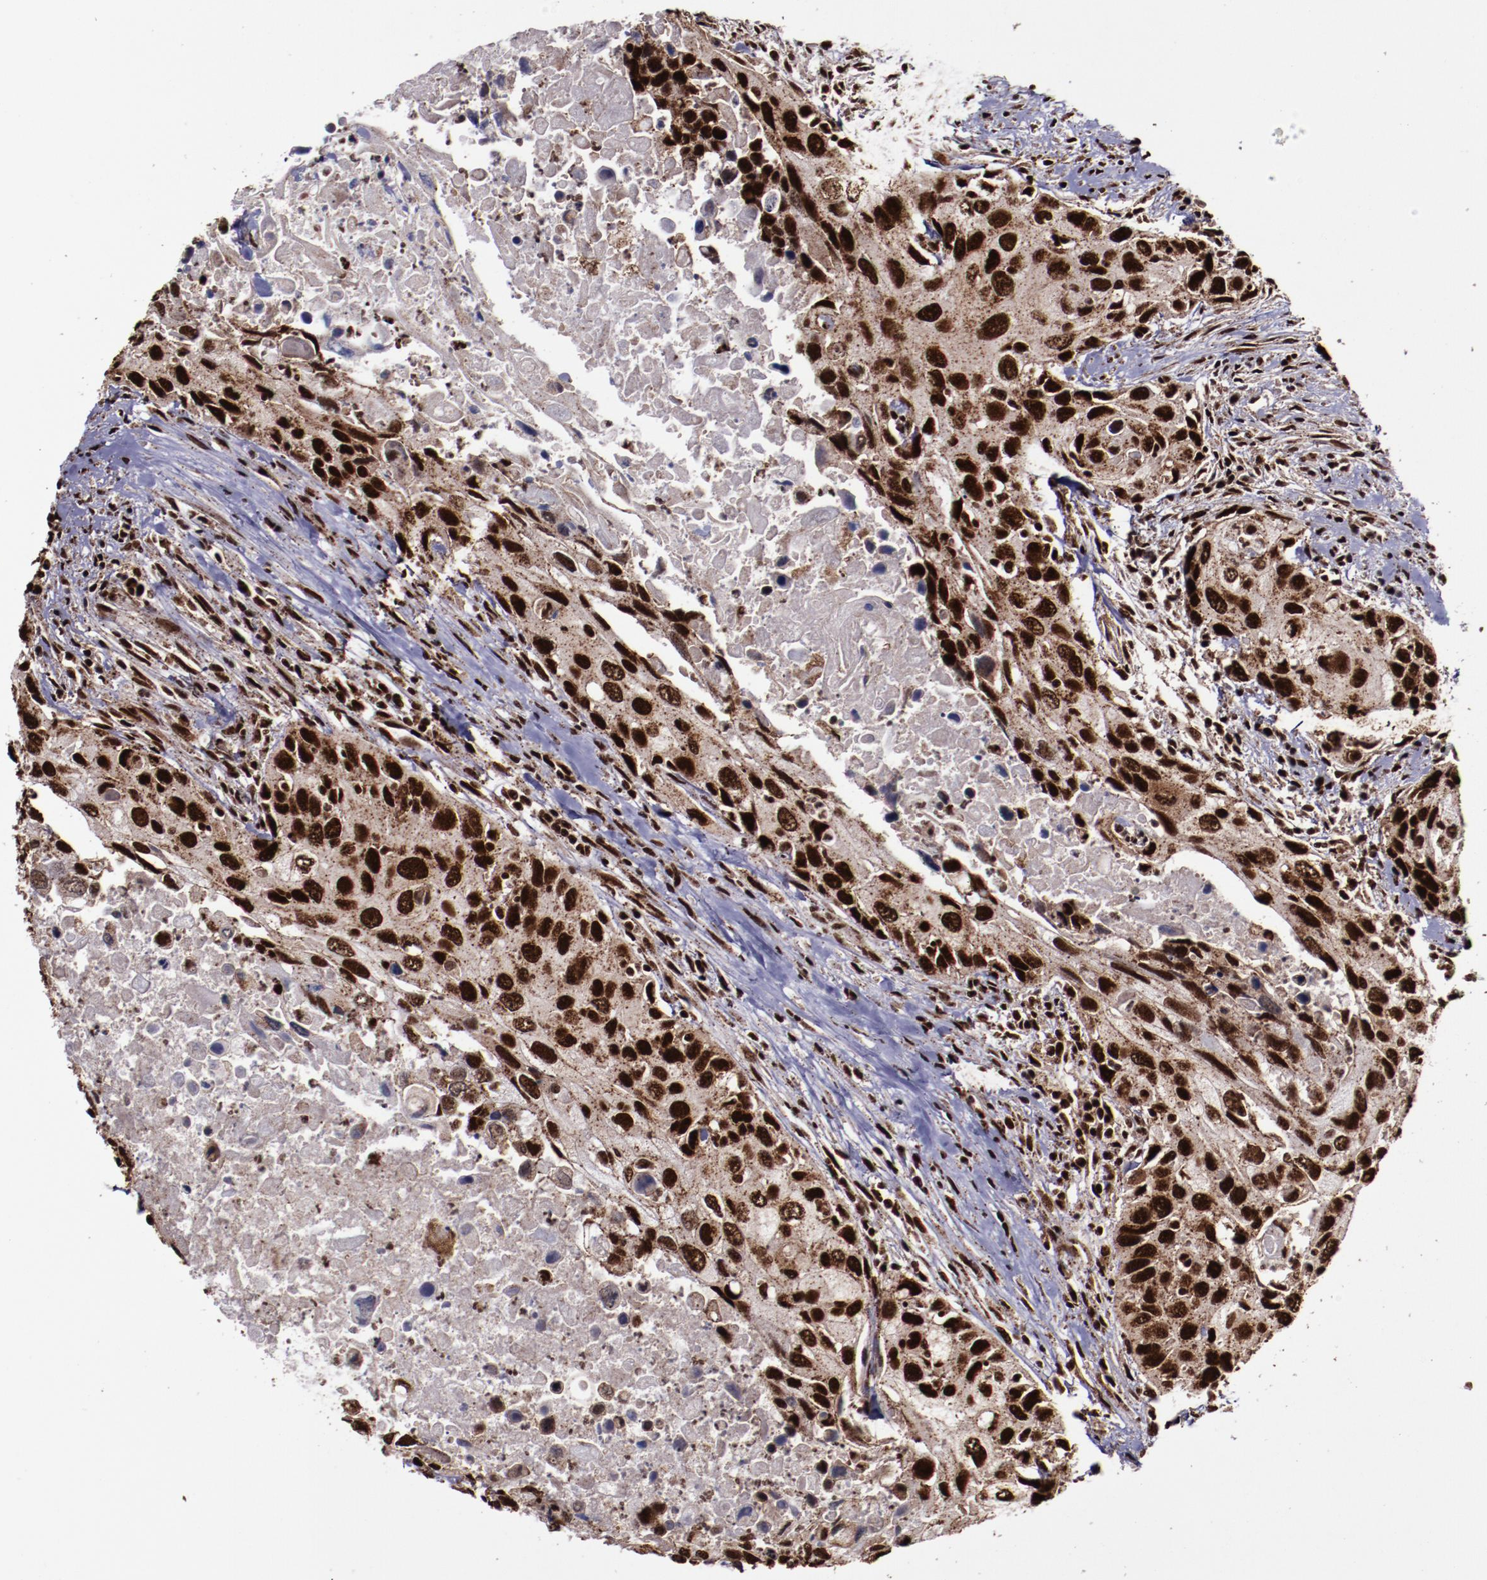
{"staining": {"intensity": "strong", "quantity": ">75%", "location": "cytoplasmic/membranous,nuclear"}, "tissue": "urothelial cancer", "cell_type": "Tumor cells", "image_type": "cancer", "snomed": [{"axis": "morphology", "description": "Urothelial carcinoma, High grade"}, {"axis": "topography", "description": "Urinary bladder"}], "caption": "Tumor cells demonstrate strong cytoplasmic/membranous and nuclear expression in approximately >75% of cells in urothelial carcinoma (high-grade).", "gene": "SNW1", "patient": {"sex": "male", "age": 71}}